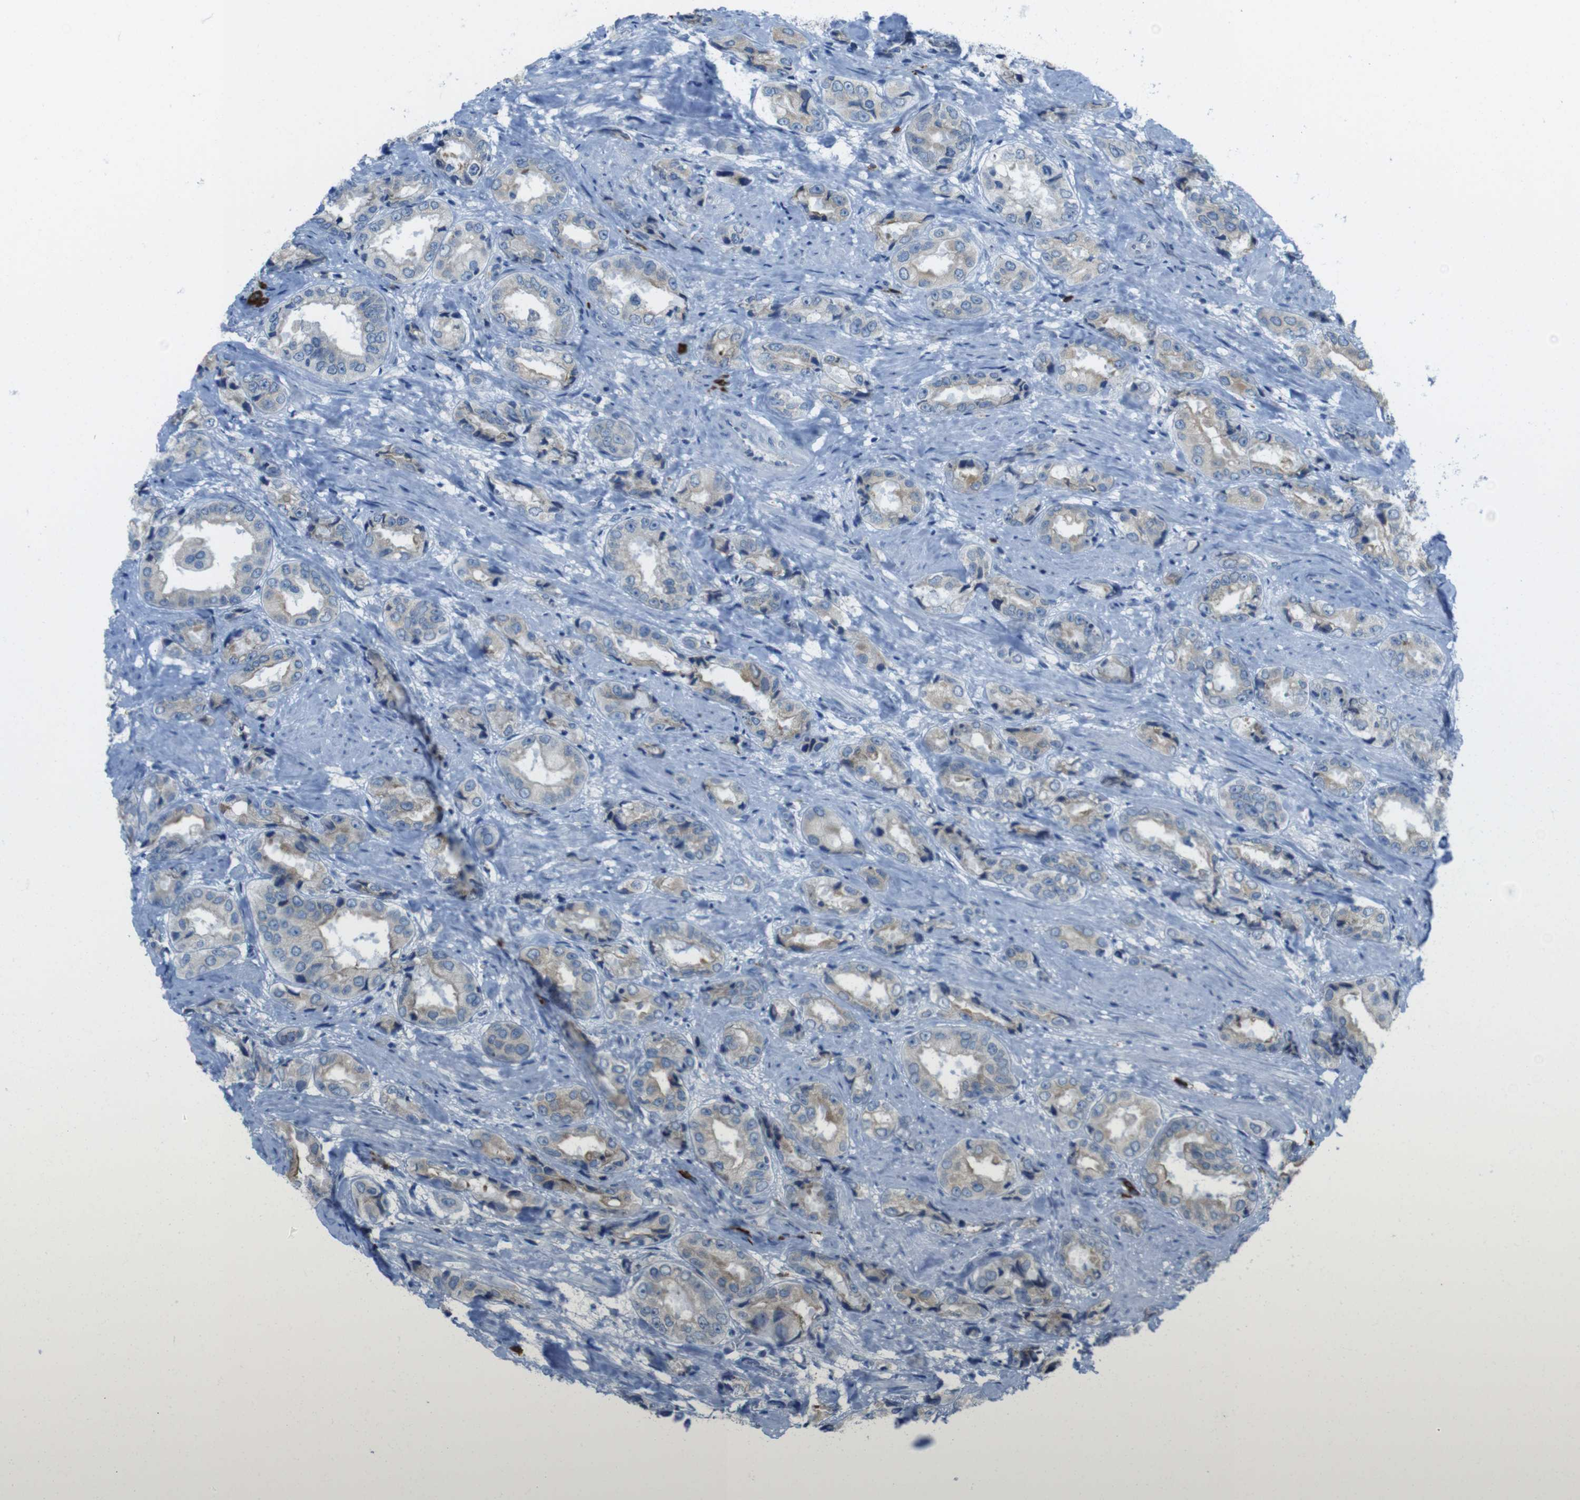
{"staining": {"intensity": "weak", "quantity": ">75%", "location": "cytoplasmic/membranous"}, "tissue": "prostate cancer", "cell_type": "Tumor cells", "image_type": "cancer", "snomed": [{"axis": "morphology", "description": "Adenocarcinoma, High grade"}, {"axis": "topography", "description": "Prostate"}], "caption": "Protein expression analysis of human prostate high-grade adenocarcinoma reveals weak cytoplasmic/membranous staining in approximately >75% of tumor cells. Nuclei are stained in blue.", "gene": "CLPTM1L", "patient": {"sex": "male", "age": 61}}